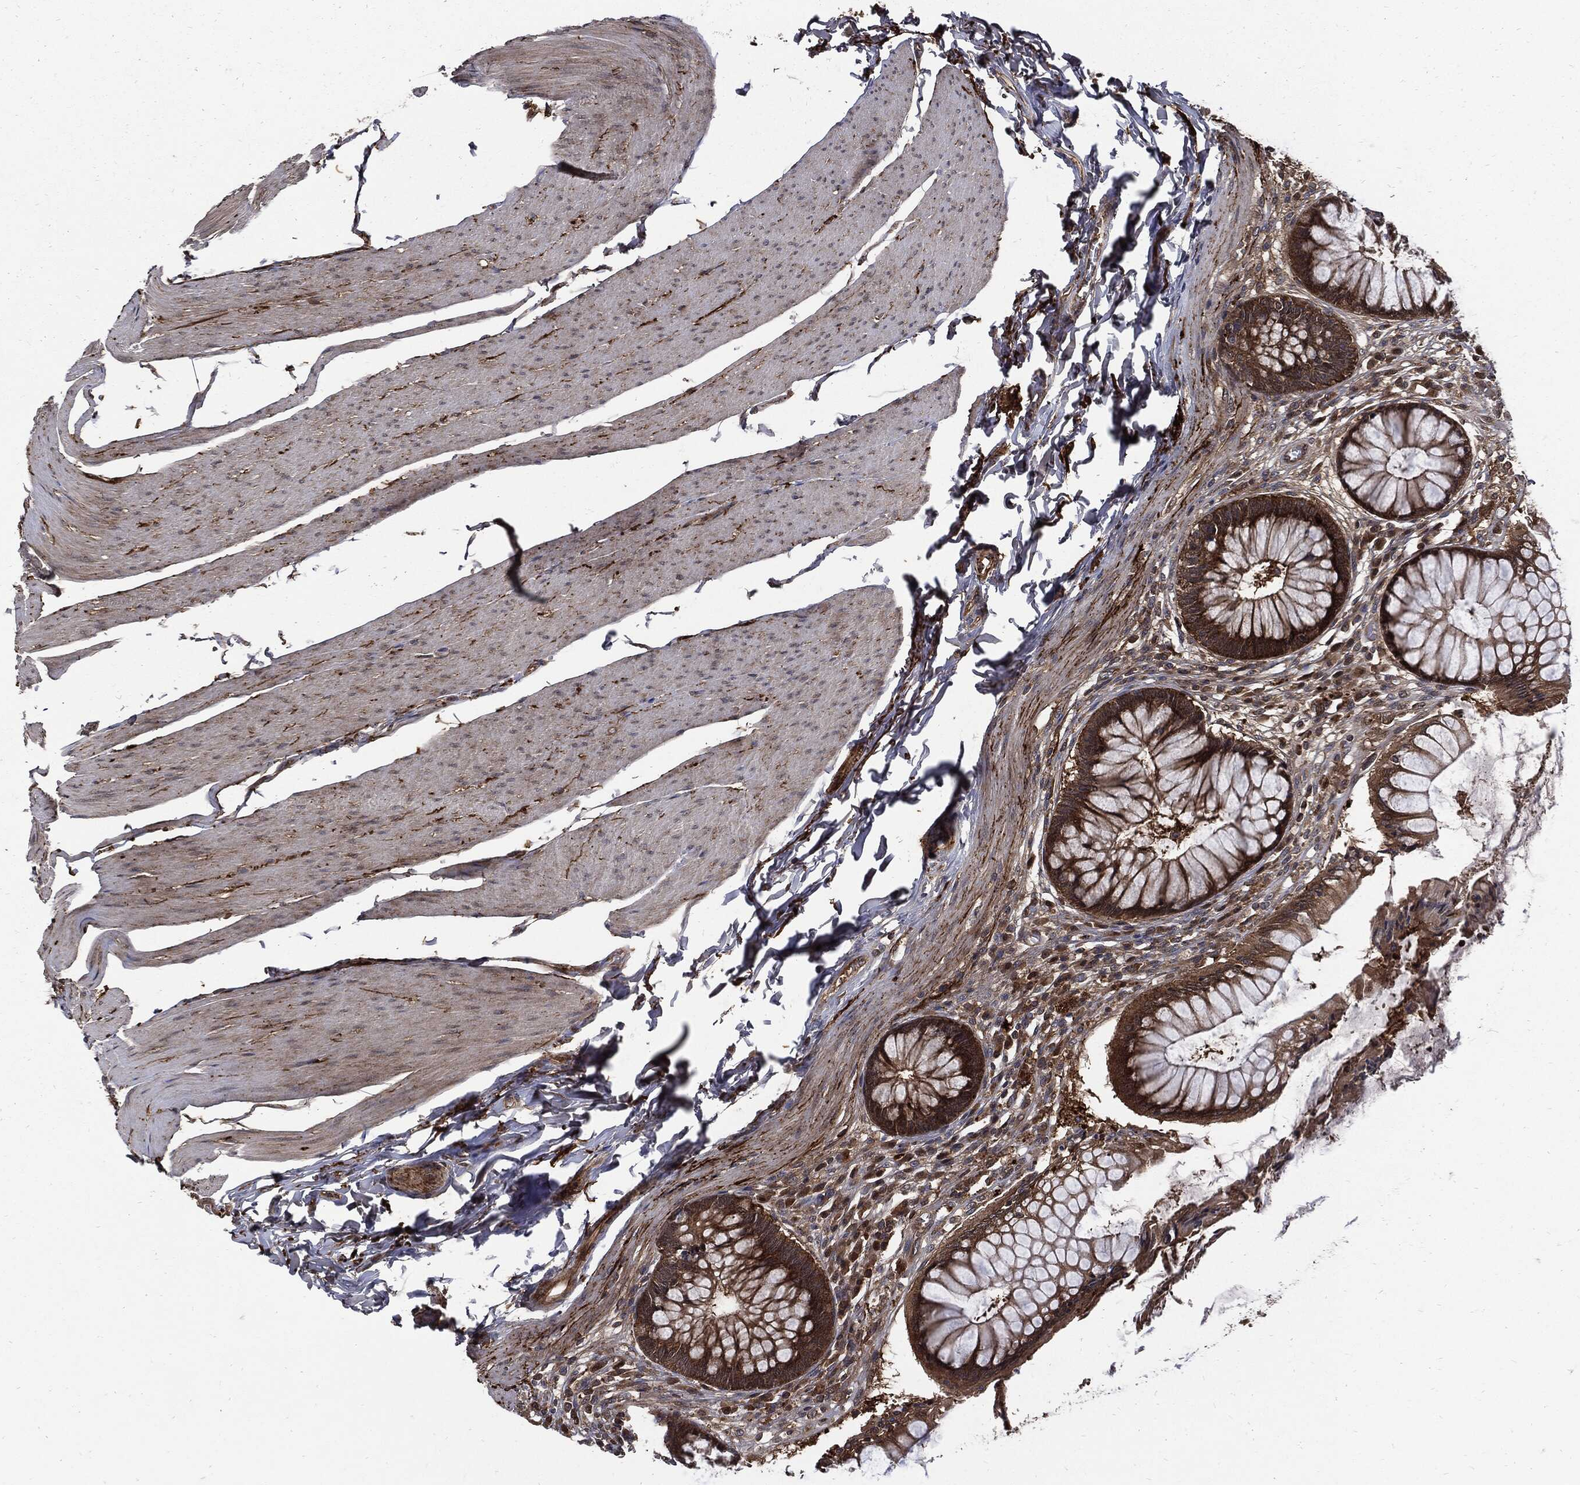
{"staining": {"intensity": "strong", "quantity": ">75%", "location": "cytoplasmic/membranous"}, "tissue": "rectum", "cell_type": "Glandular cells", "image_type": "normal", "snomed": [{"axis": "morphology", "description": "Normal tissue, NOS"}, {"axis": "topography", "description": "Rectum"}], "caption": "This is a micrograph of IHC staining of unremarkable rectum, which shows strong expression in the cytoplasmic/membranous of glandular cells.", "gene": "CLU", "patient": {"sex": "female", "age": 58}}